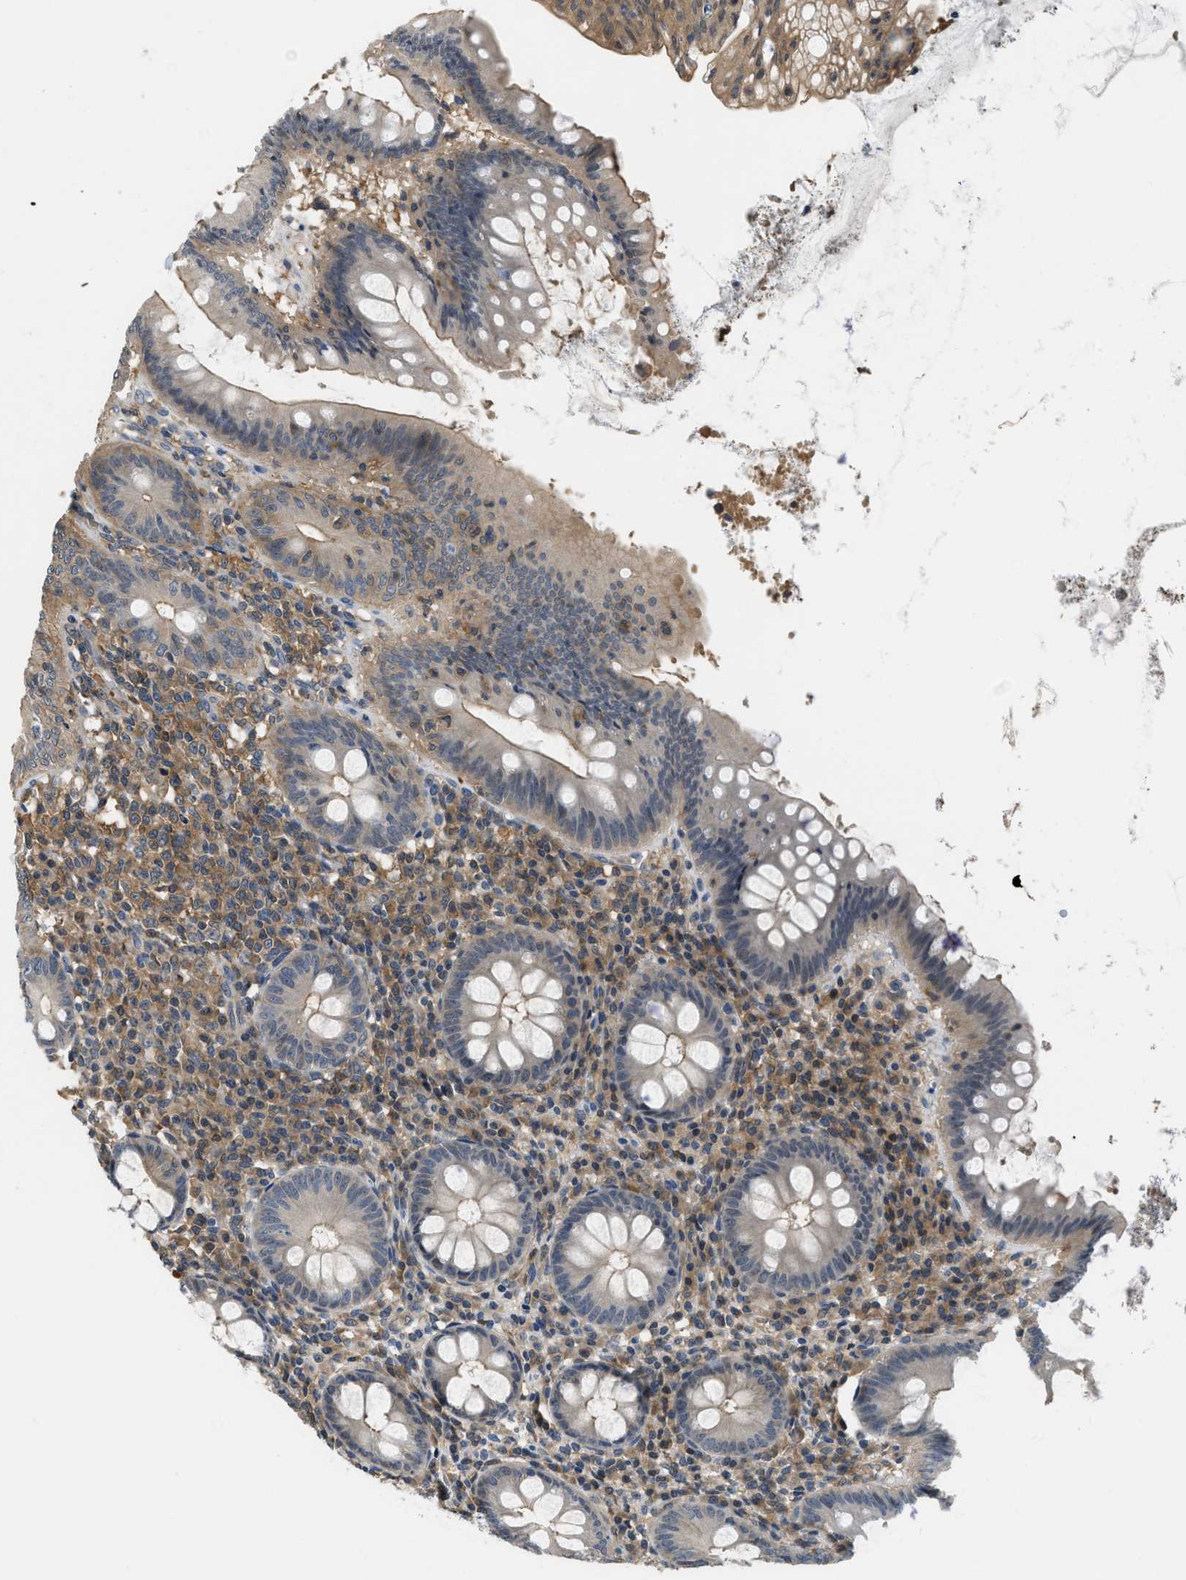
{"staining": {"intensity": "weak", "quantity": "<25%", "location": "cytoplasmic/membranous"}, "tissue": "appendix", "cell_type": "Glandular cells", "image_type": "normal", "snomed": [{"axis": "morphology", "description": "Normal tissue, NOS"}, {"axis": "topography", "description": "Appendix"}], "caption": "Immunohistochemistry (IHC) histopathology image of normal appendix: human appendix stained with DAB (3,3'-diaminobenzidine) demonstrates no significant protein expression in glandular cells.", "gene": "TES", "patient": {"sex": "male", "age": 56}}